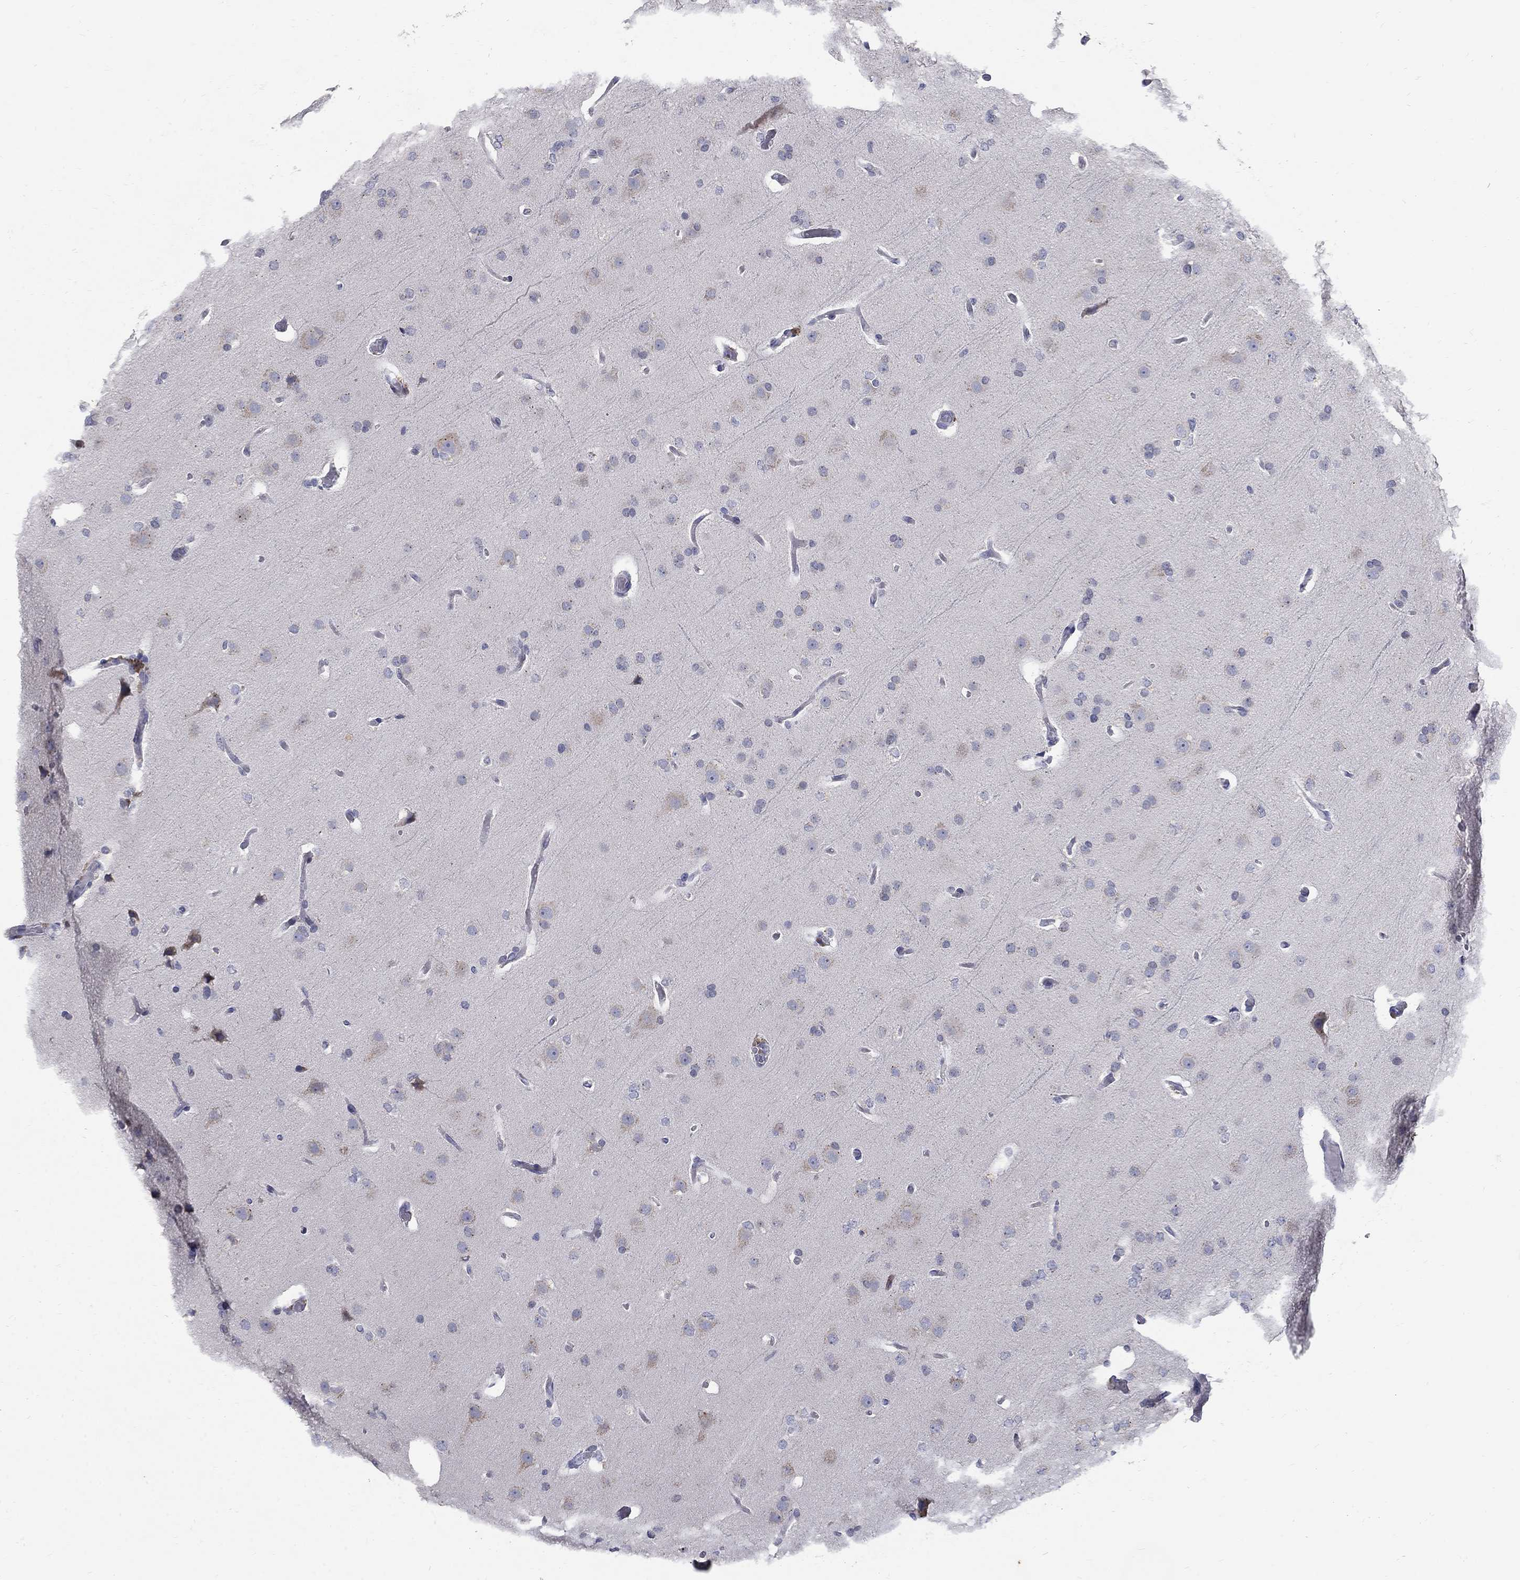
{"staining": {"intensity": "negative", "quantity": "none", "location": "none"}, "tissue": "glioma", "cell_type": "Tumor cells", "image_type": "cancer", "snomed": [{"axis": "morphology", "description": "Glioma, malignant, Low grade"}, {"axis": "topography", "description": "Brain"}], "caption": "The image exhibits no significant staining in tumor cells of malignant glioma (low-grade).", "gene": "PANK3", "patient": {"sex": "male", "age": 41}}